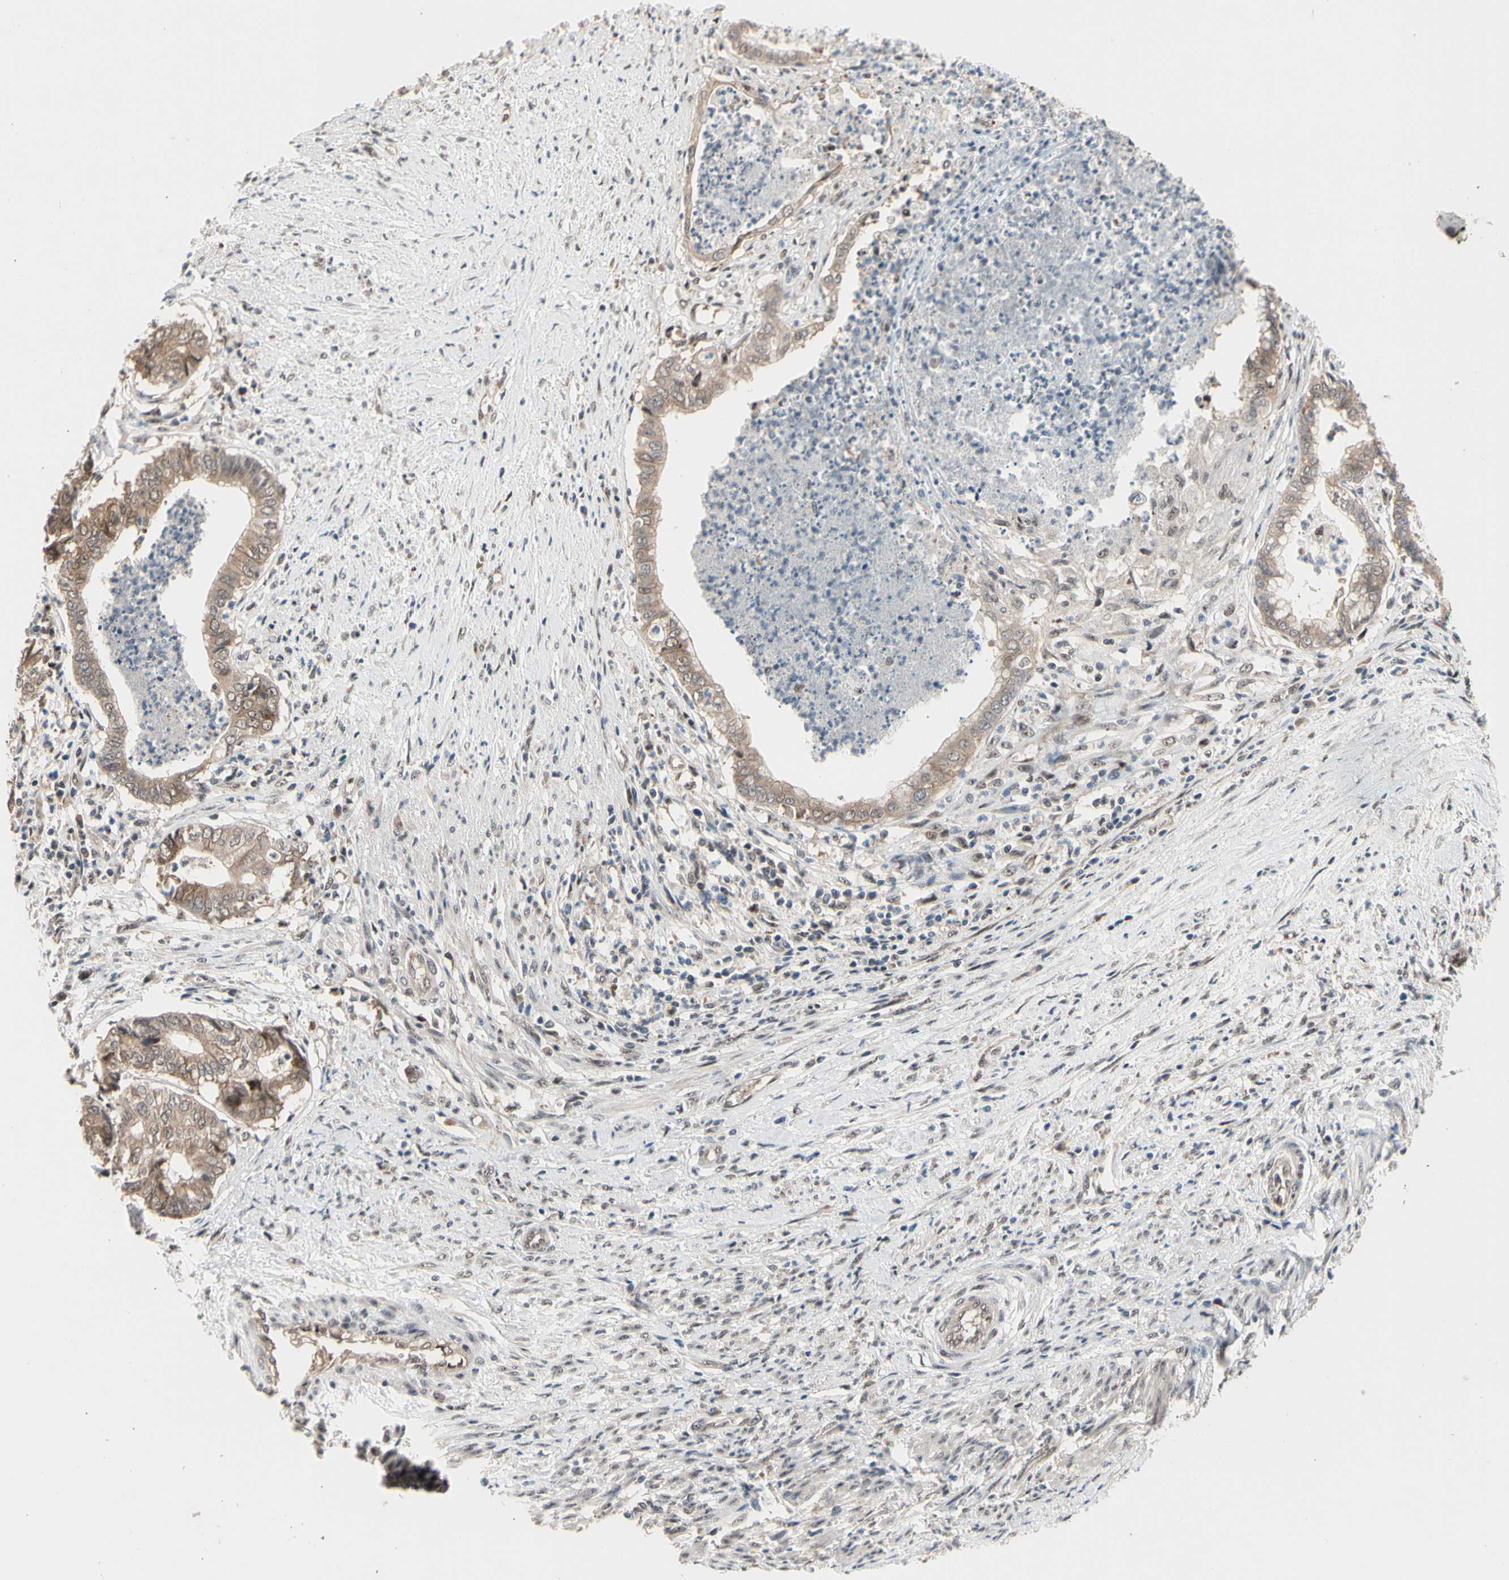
{"staining": {"intensity": "moderate", "quantity": ">75%", "location": "cytoplasmic/membranous"}, "tissue": "endometrial cancer", "cell_type": "Tumor cells", "image_type": "cancer", "snomed": [{"axis": "morphology", "description": "Necrosis, NOS"}, {"axis": "morphology", "description": "Adenocarcinoma, NOS"}, {"axis": "topography", "description": "Endometrium"}], "caption": "Immunohistochemical staining of human endometrial adenocarcinoma shows moderate cytoplasmic/membranous protein staining in approximately >75% of tumor cells.", "gene": "NGEF", "patient": {"sex": "female", "age": 79}}